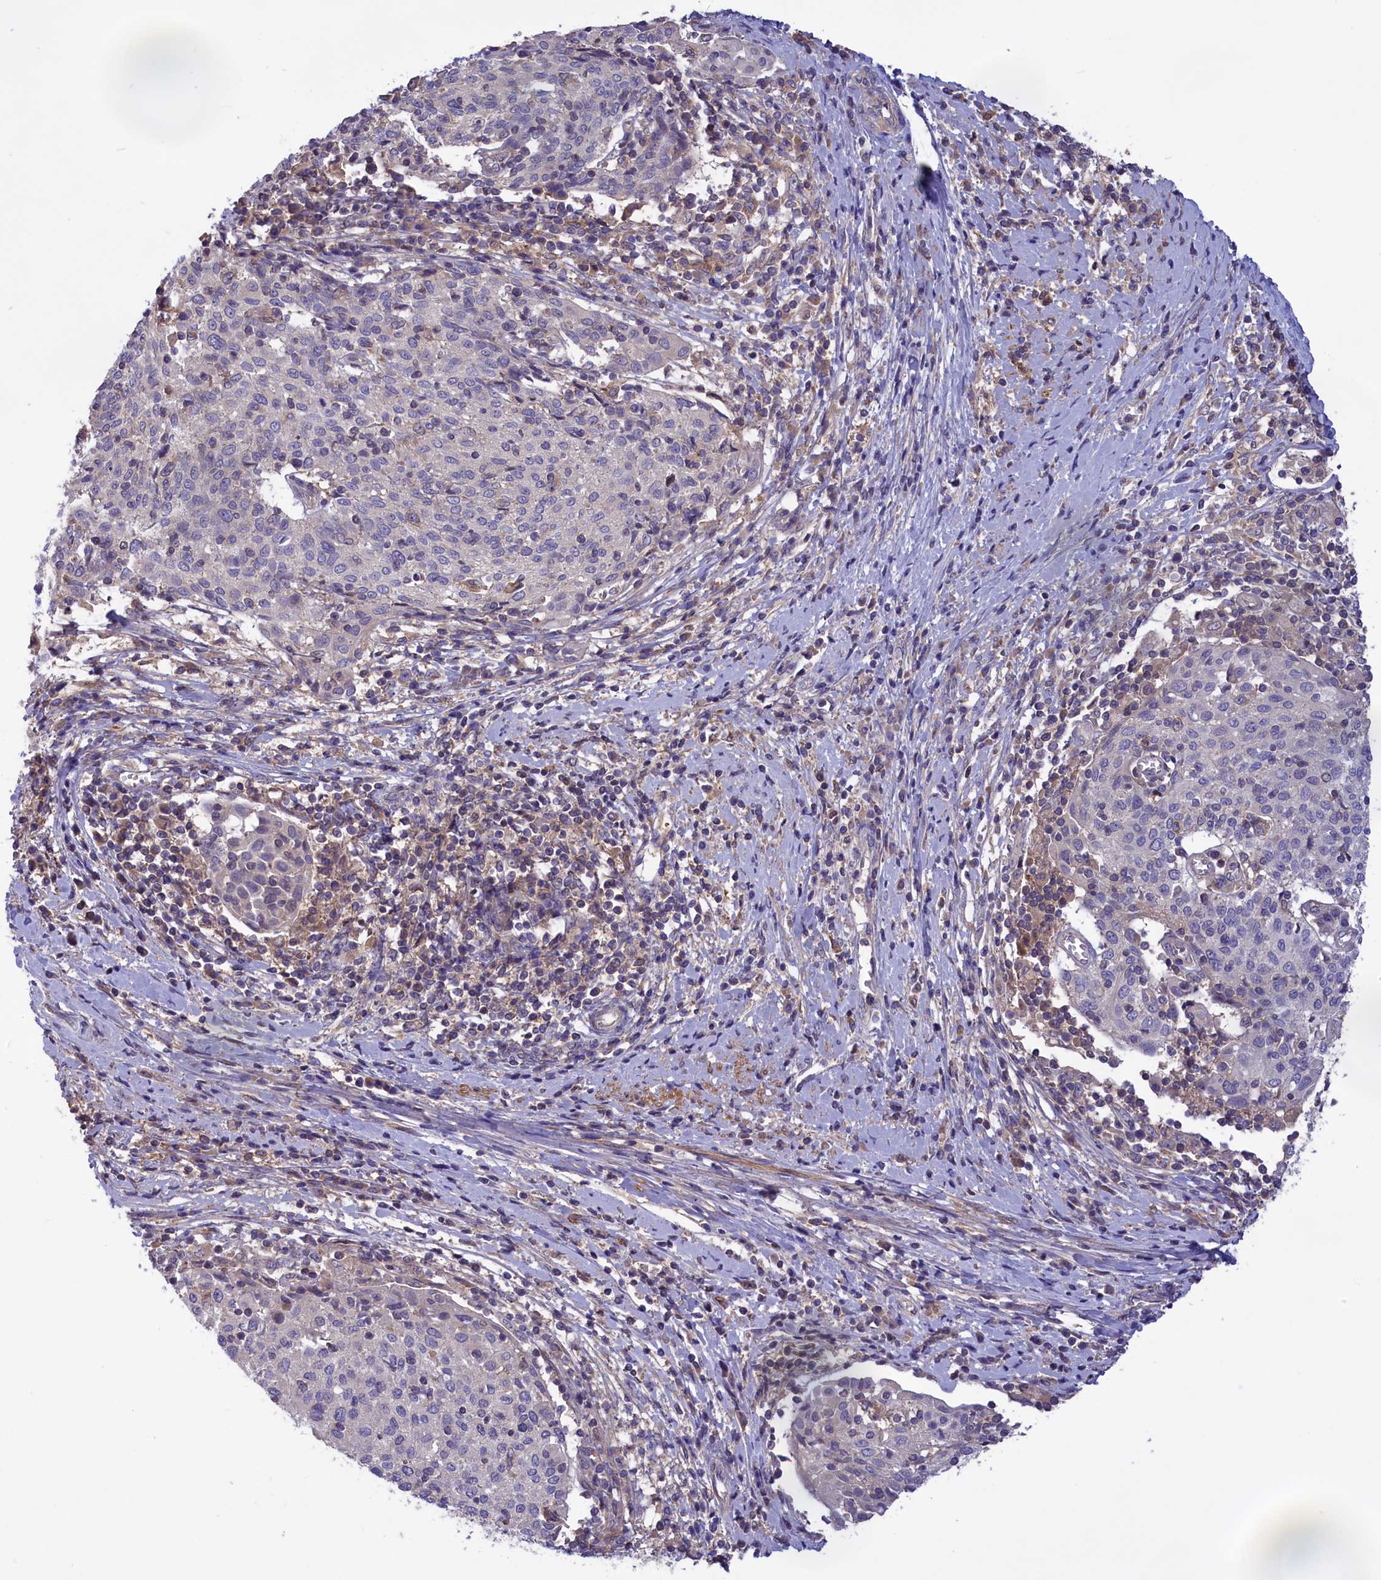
{"staining": {"intensity": "negative", "quantity": "none", "location": "none"}, "tissue": "cervical cancer", "cell_type": "Tumor cells", "image_type": "cancer", "snomed": [{"axis": "morphology", "description": "Squamous cell carcinoma, NOS"}, {"axis": "topography", "description": "Cervix"}], "caption": "The micrograph exhibits no significant expression in tumor cells of cervical cancer (squamous cell carcinoma). Brightfield microscopy of IHC stained with DAB (3,3'-diaminobenzidine) (brown) and hematoxylin (blue), captured at high magnification.", "gene": "AMDHD2", "patient": {"sex": "female", "age": 52}}